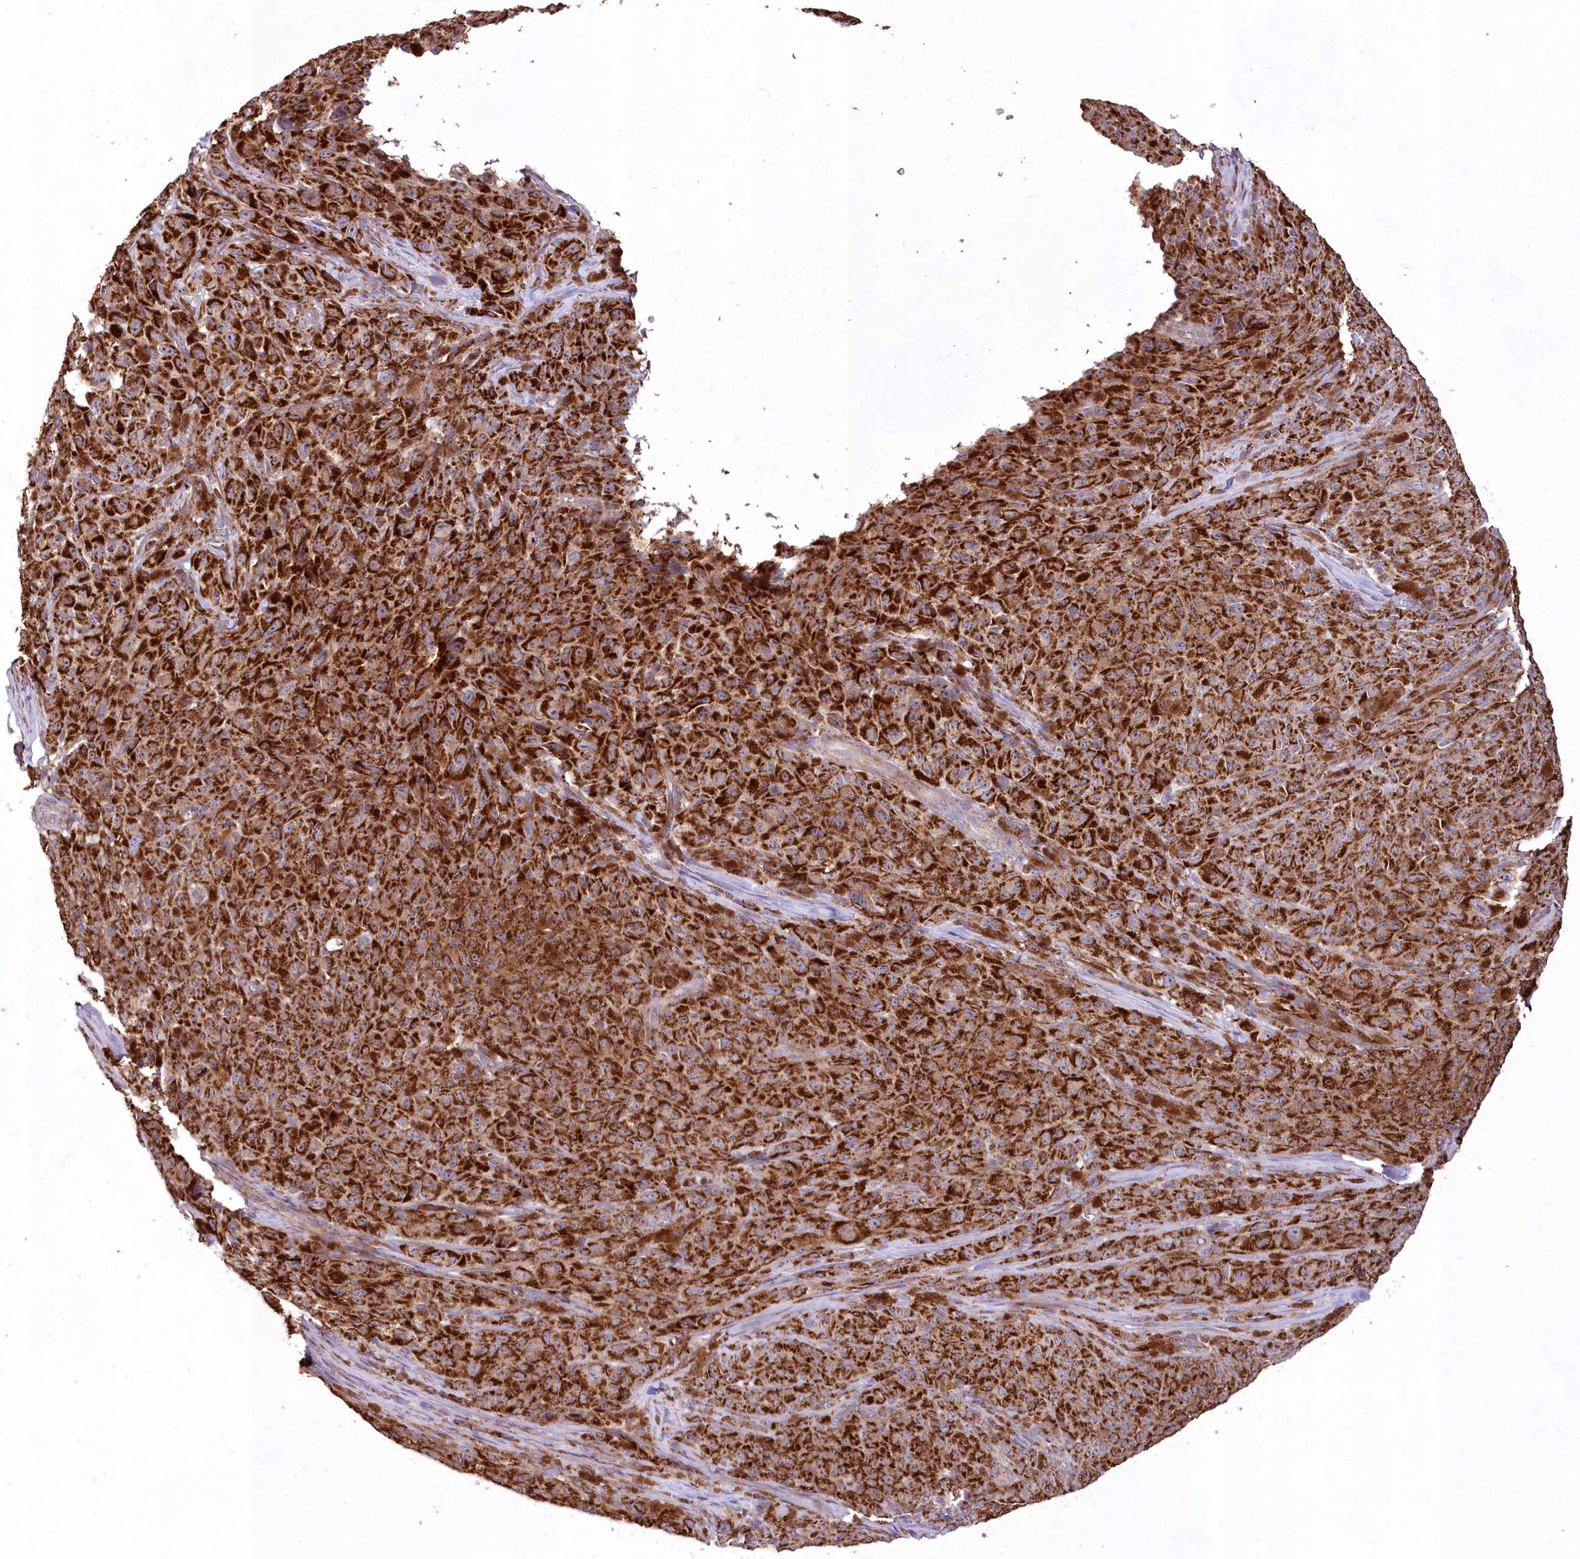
{"staining": {"intensity": "strong", "quantity": ">75%", "location": "cytoplasmic/membranous"}, "tissue": "melanoma", "cell_type": "Tumor cells", "image_type": "cancer", "snomed": [{"axis": "morphology", "description": "Malignant melanoma, NOS"}, {"axis": "topography", "description": "Skin"}], "caption": "Malignant melanoma stained with a brown dye demonstrates strong cytoplasmic/membranous positive expression in approximately >75% of tumor cells.", "gene": "HADHB", "patient": {"sex": "female", "age": 82}}